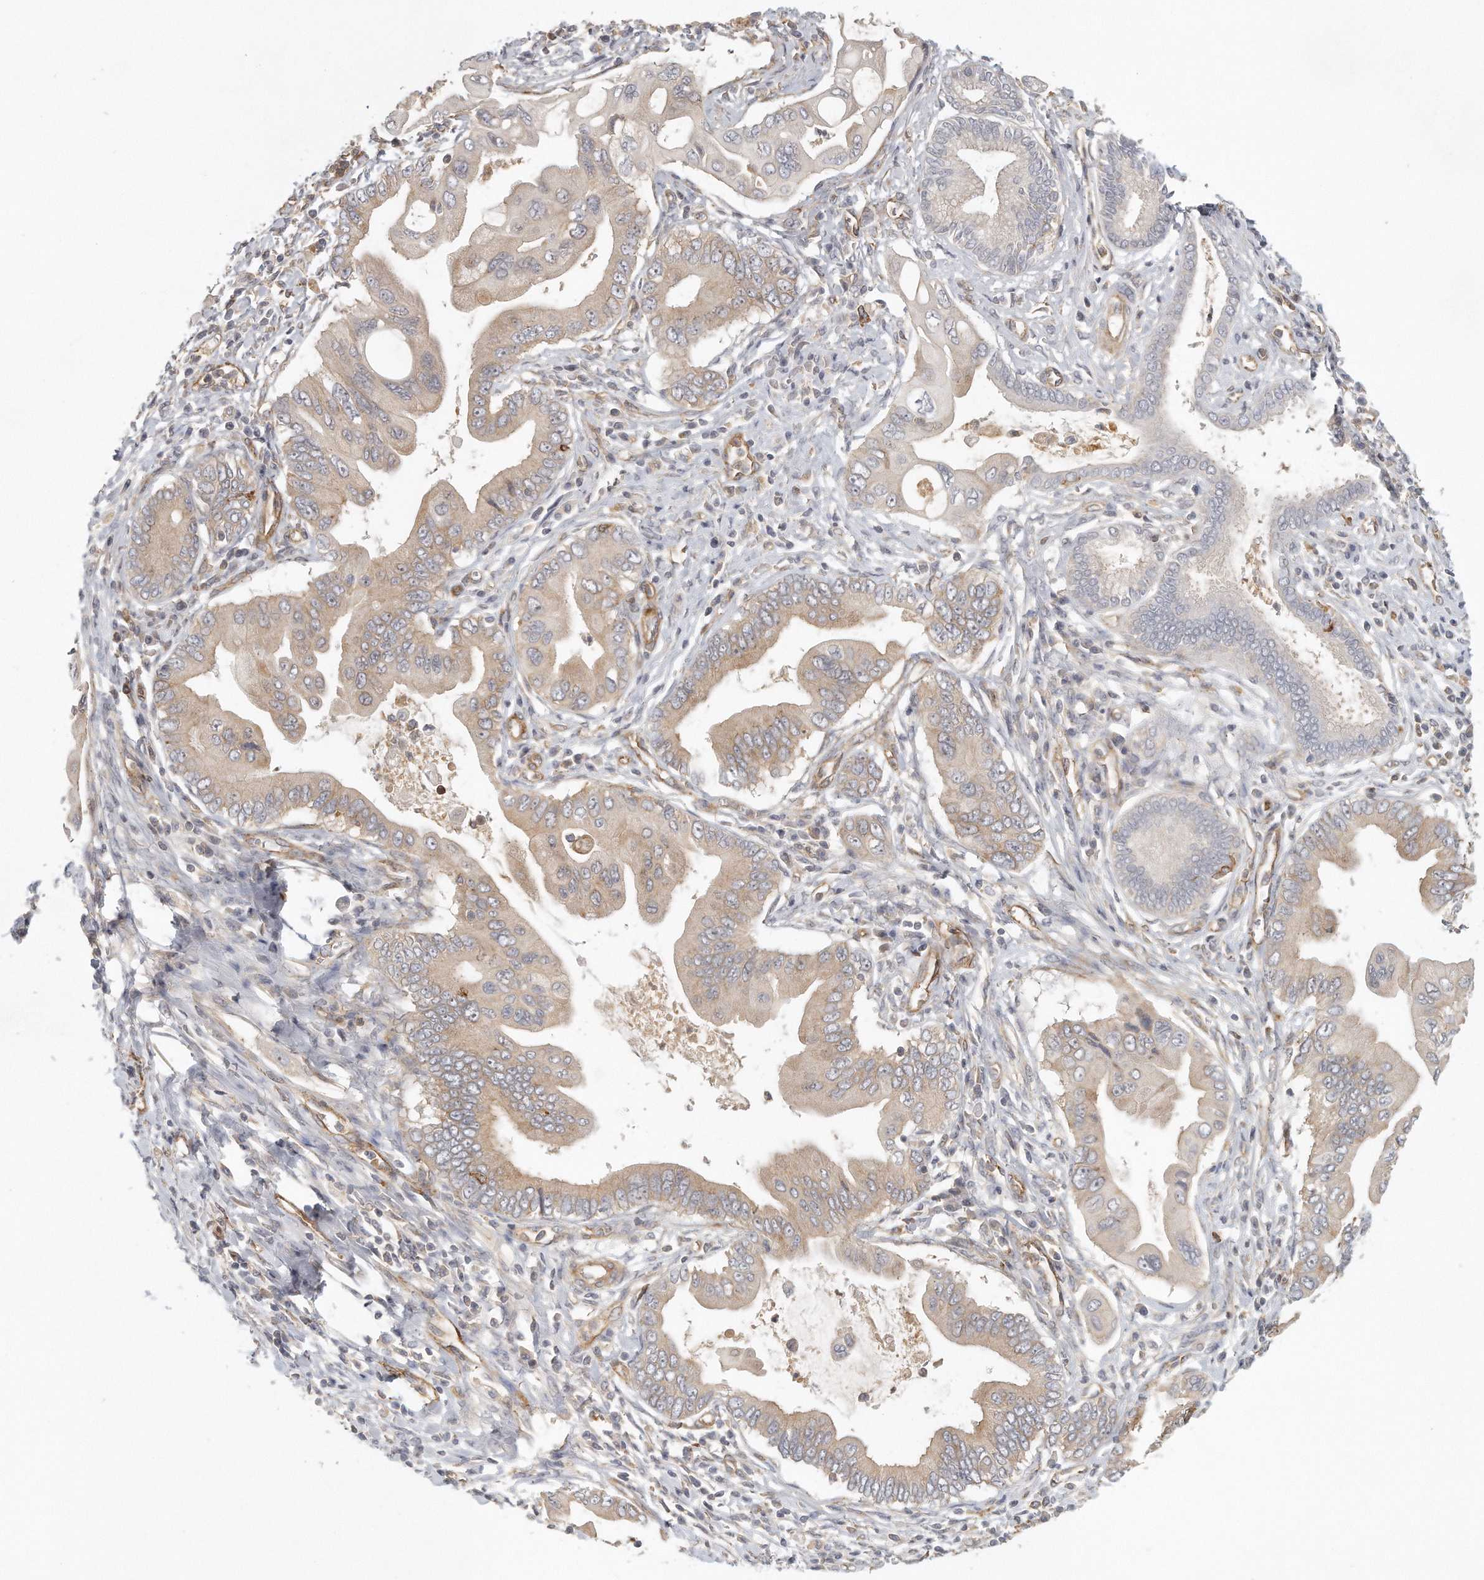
{"staining": {"intensity": "weak", "quantity": "25%-75%", "location": "cytoplasmic/membranous"}, "tissue": "pancreatic cancer", "cell_type": "Tumor cells", "image_type": "cancer", "snomed": [{"axis": "morphology", "description": "Adenocarcinoma, NOS"}, {"axis": "topography", "description": "Pancreas"}], "caption": "Human pancreatic adenocarcinoma stained with a brown dye demonstrates weak cytoplasmic/membranous positive expression in about 25%-75% of tumor cells.", "gene": "MTERF4", "patient": {"sex": "male", "age": 78}}